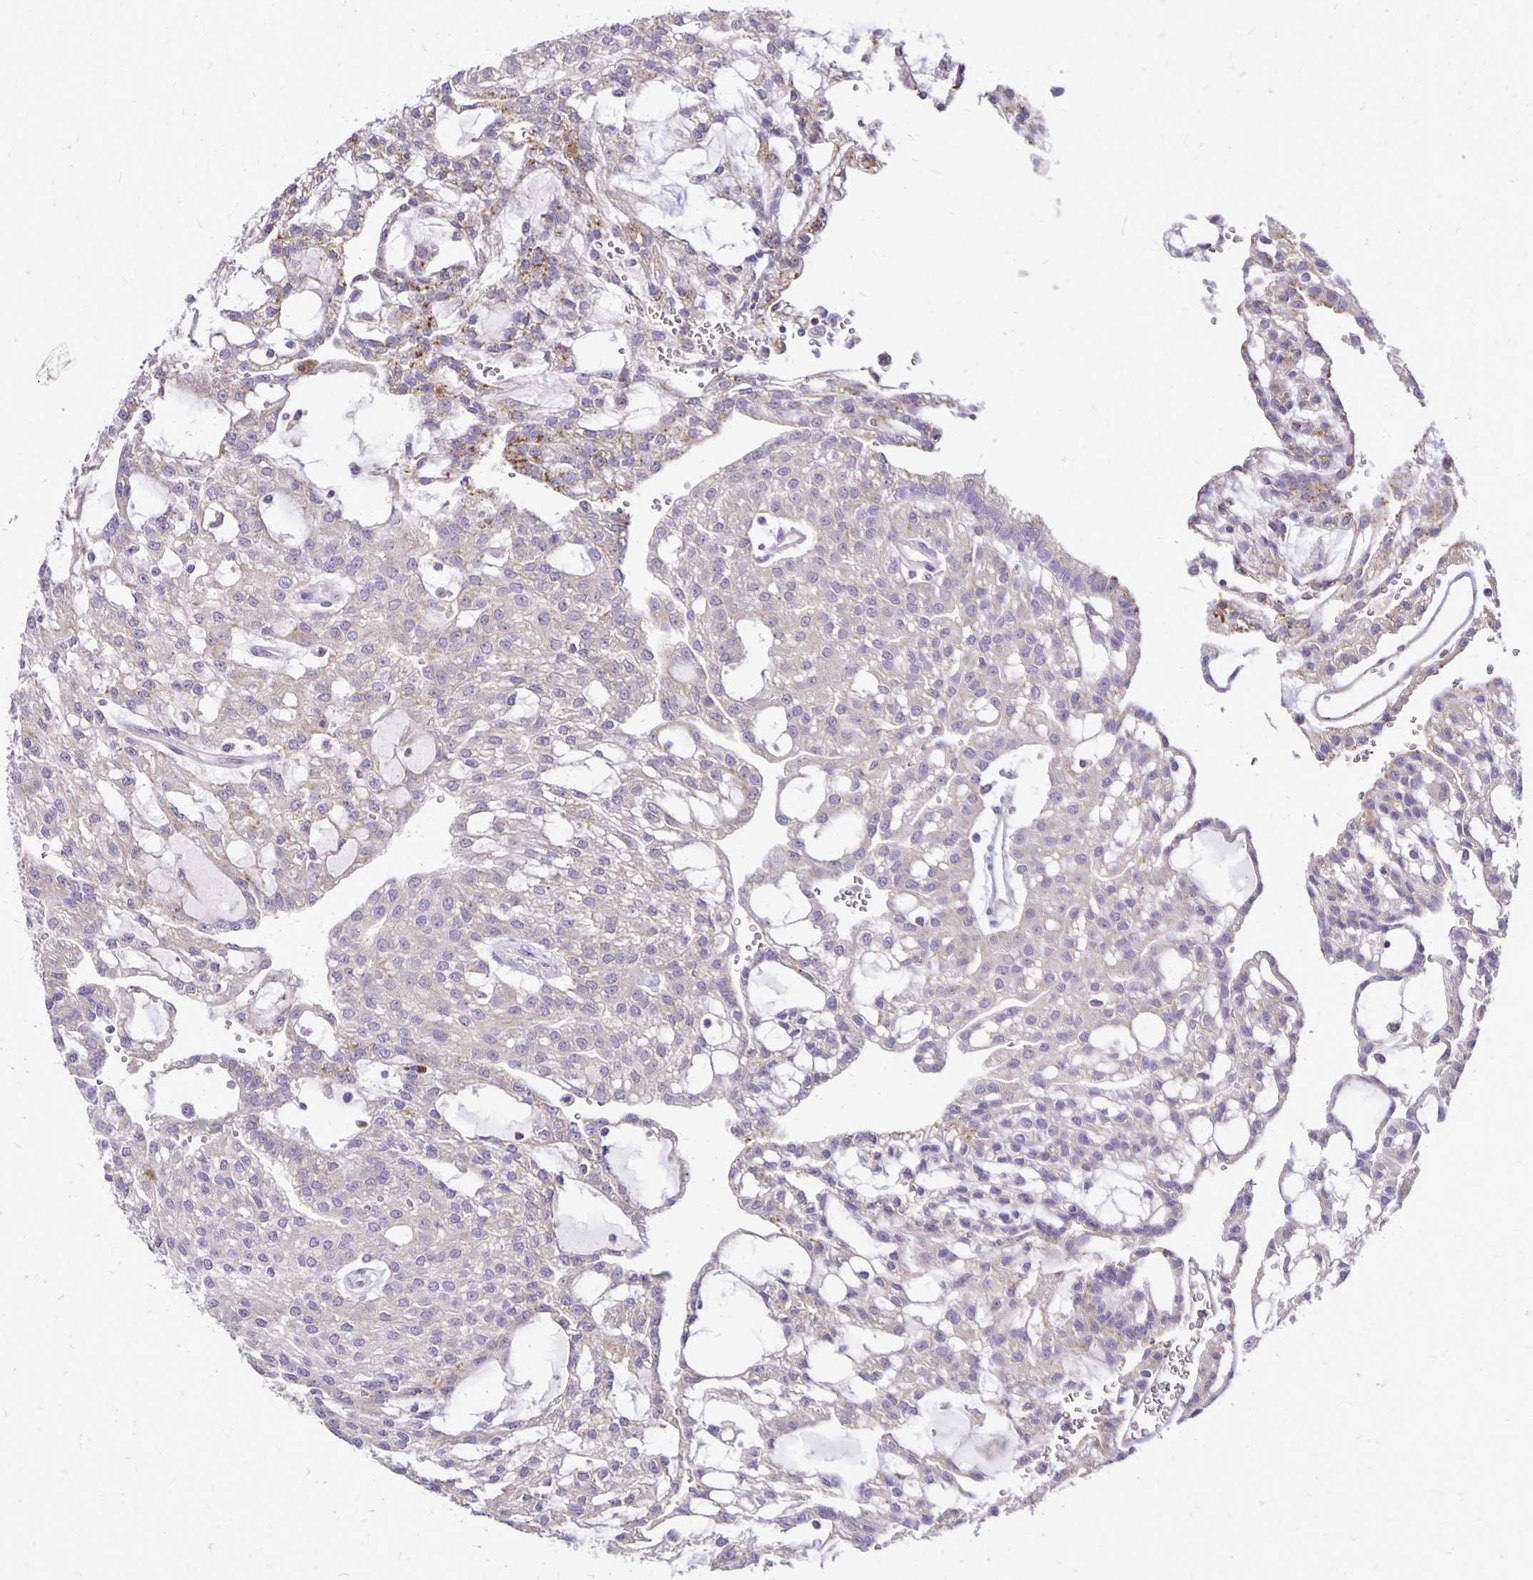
{"staining": {"intensity": "negative", "quantity": "none", "location": "none"}, "tissue": "renal cancer", "cell_type": "Tumor cells", "image_type": "cancer", "snomed": [{"axis": "morphology", "description": "Adenocarcinoma, NOS"}, {"axis": "topography", "description": "Kidney"}], "caption": "The histopathology image displays no significant expression in tumor cells of renal adenocarcinoma.", "gene": "EIF5A", "patient": {"sex": "male", "age": 63}}